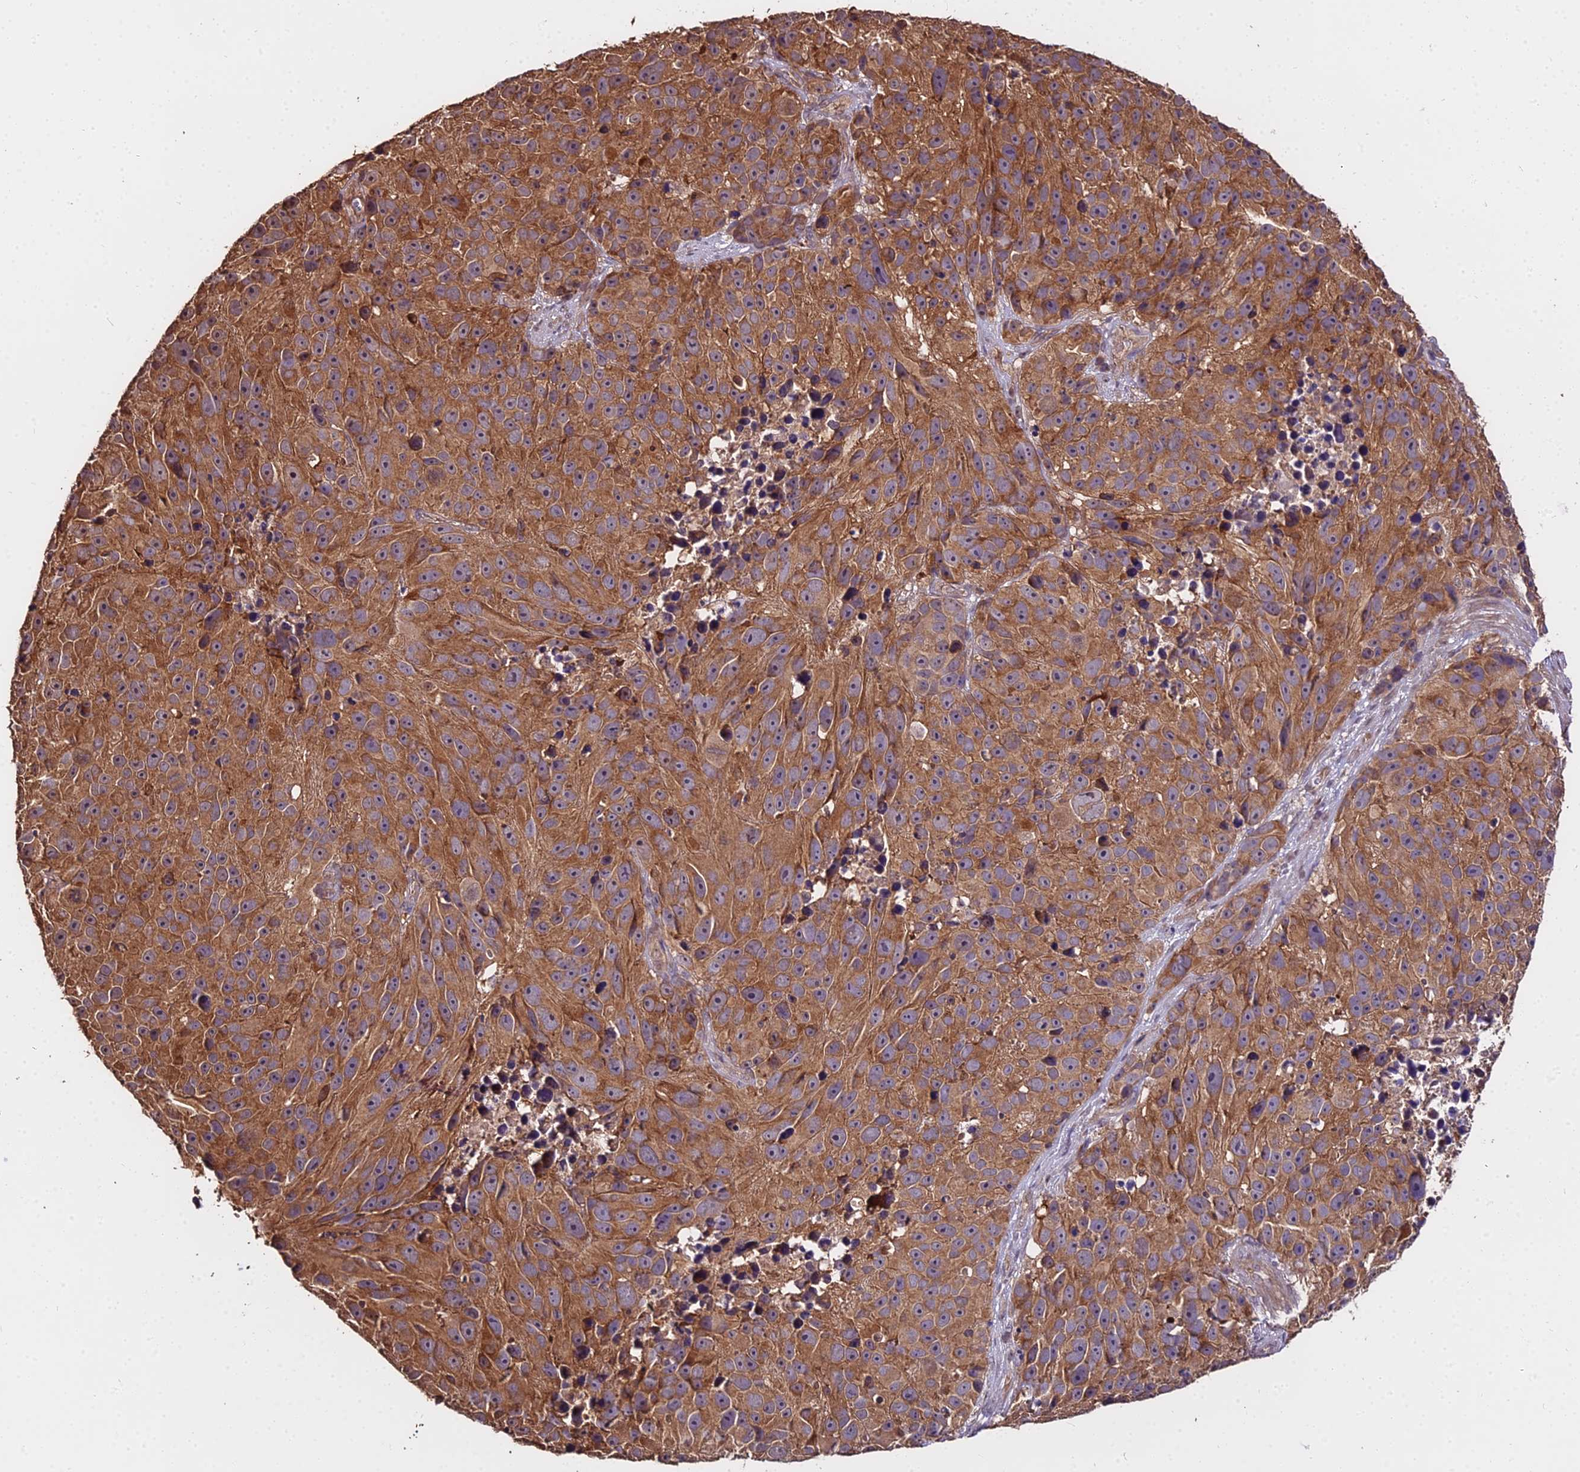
{"staining": {"intensity": "moderate", "quantity": ">75%", "location": "cytoplasmic/membranous"}, "tissue": "melanoma", "cell_type": "Tumor cells", "image_type": "cancer", "snomed": [{"axis": "morphology", "description": "Malignant melanoma, NOS"}, {"axis": "topography", "description": "Skin"}], "caption": "Immunohistochemistry (IHC) image of human malignant melanoma stained for a protein (brown), which reveals medium levels of moderate cytoplasmic/membranous expression in approximately >75% of tumor cells.", "gene": "METTL13", "patient": {"sex": "male", "age": 84}}